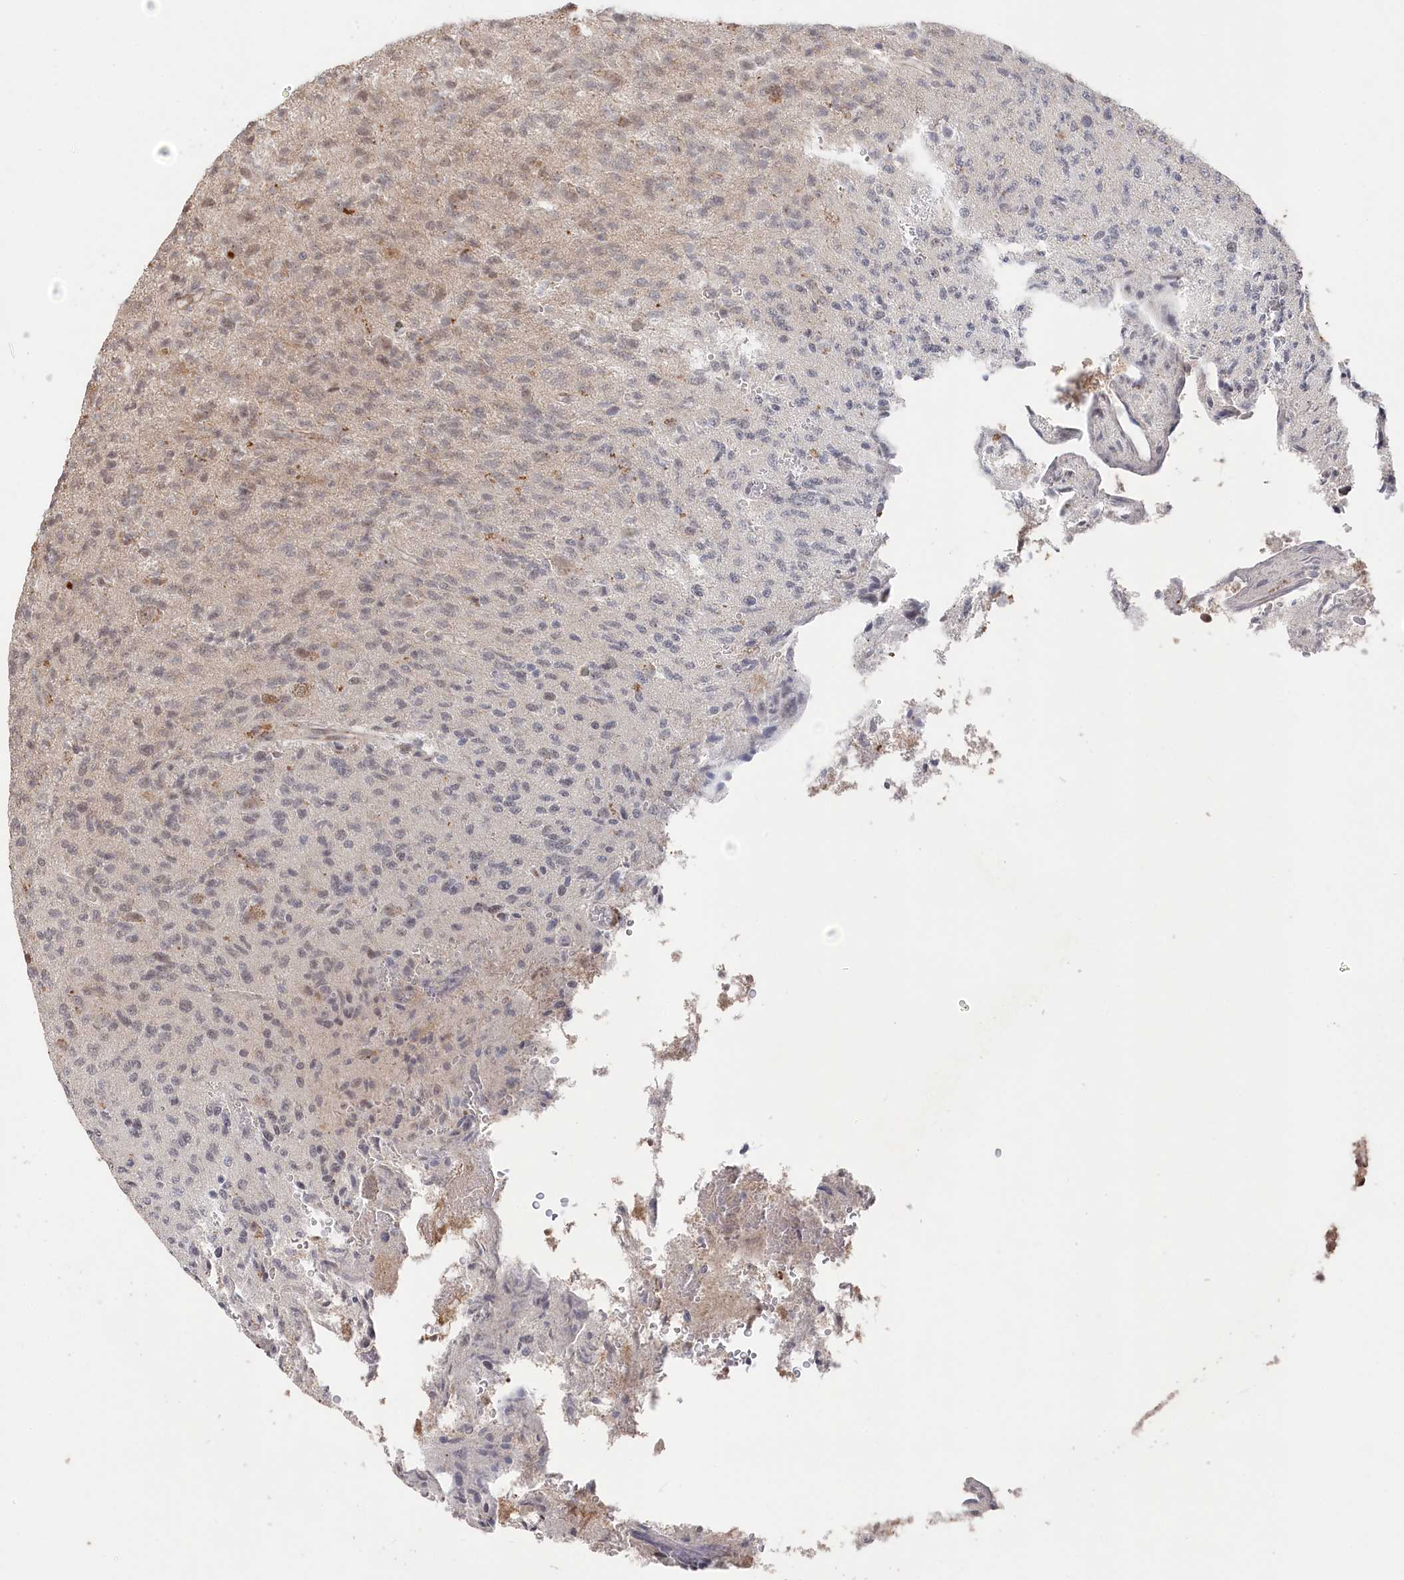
{"staining": {"intensity": "moderate", "quantity": "25%-75%", "location": "nuclear"}, "tissue": "glioma", "cell_type": "Tumor cells", "image_type": "cancer", "snomed": [{"axis": "morphology", "description": "Glioma, malignant, High grade"}, {"axis": "topography", "description": "Brain"}], "caption": "Approximately 25%-75% of tumor cells in human high-grade glioma (malignant) show moderate nuclear protein positivity as visualized by brown immunohistochemical staining.", "gene": "POLR3A", "patient": {"sex": "female", "age": 57}}